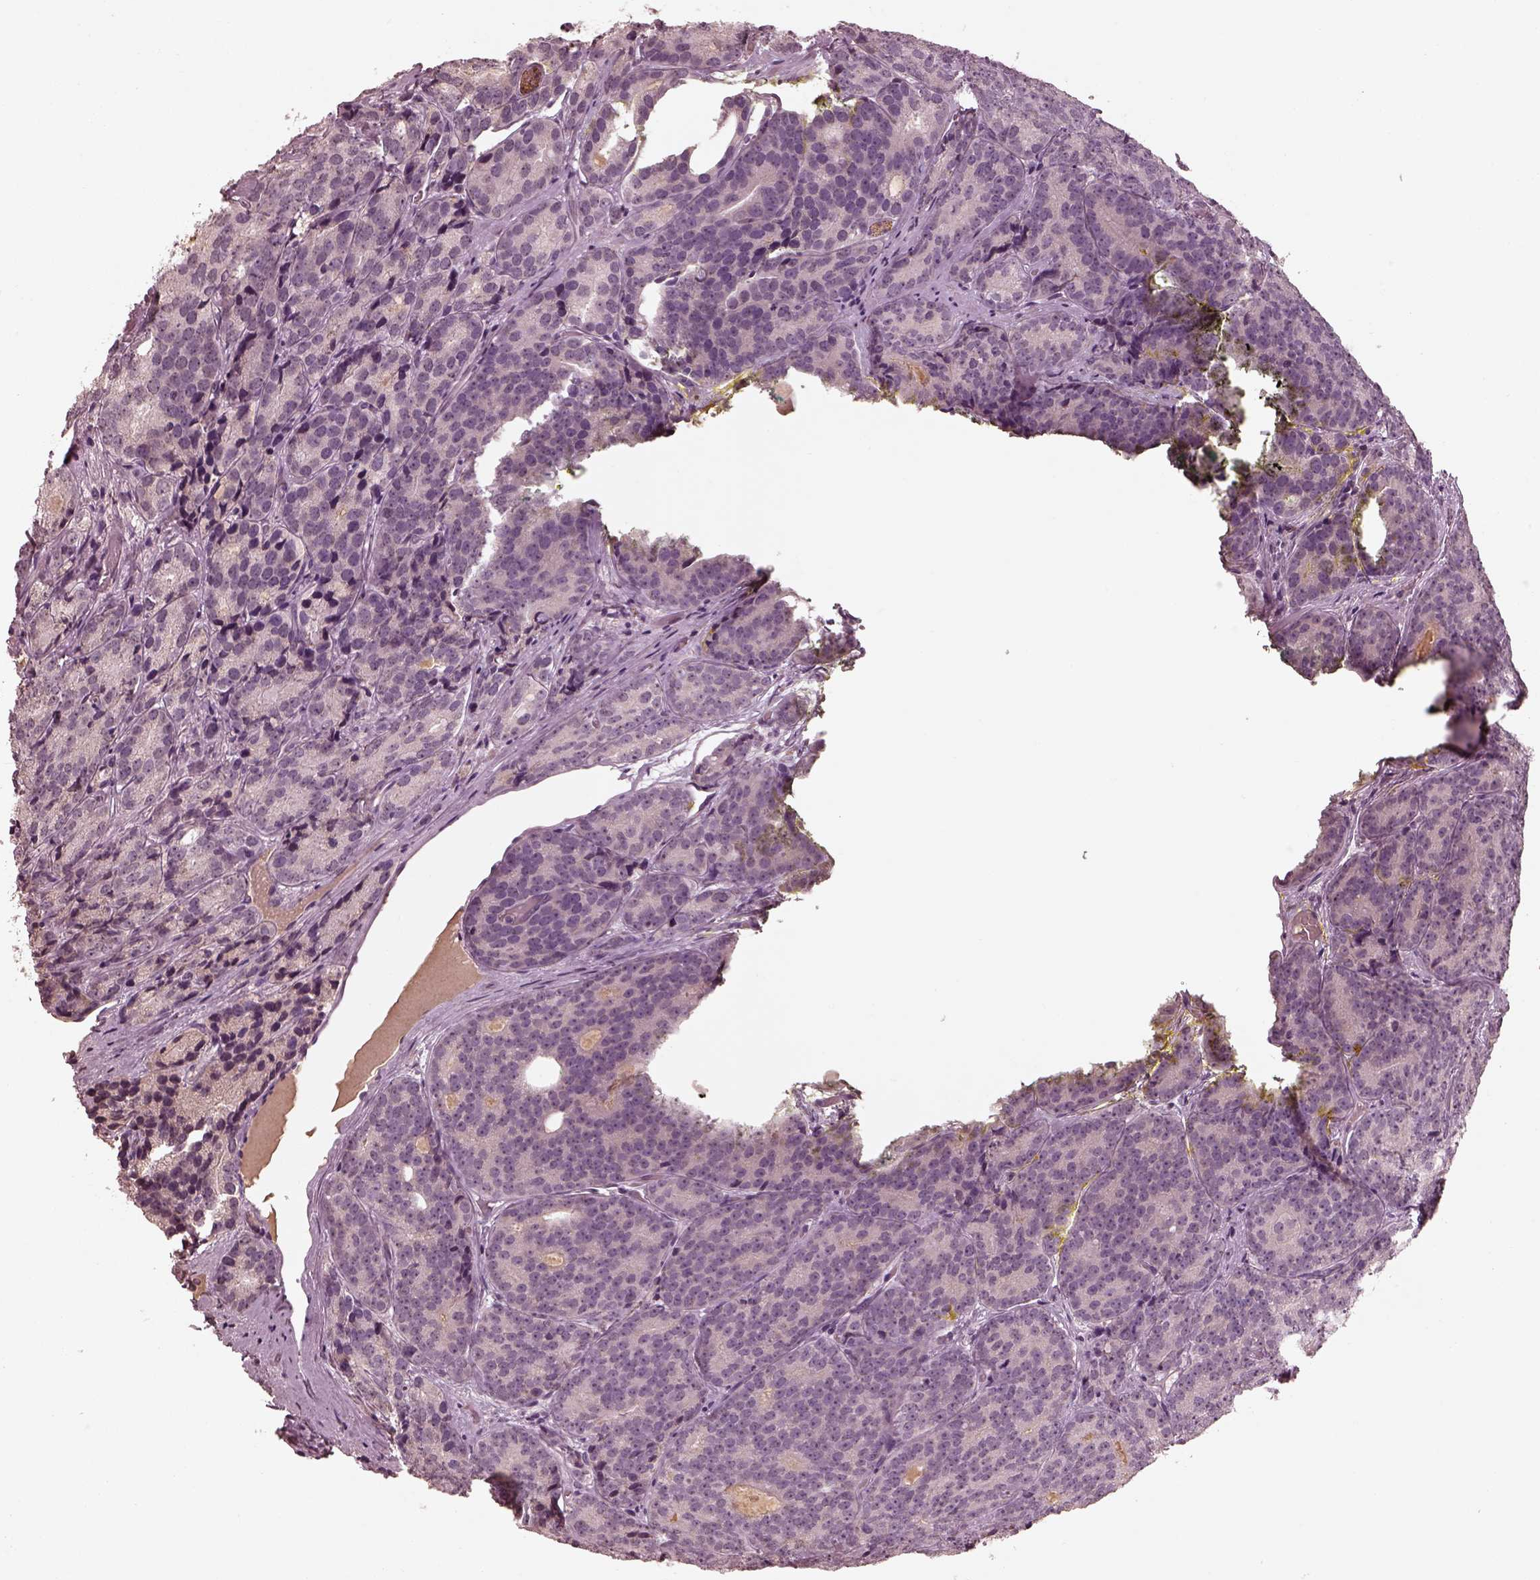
{"staining": {"intensity": "negative", "quantity": "none", "location": "none"}, "tissue": "prostate cancer", "cell_type": "Tumor cells", "image_type": "cancer", "snomed": [{"axis": "morphology", "description": "Adenocarcinoma, NOS"}, {"axis": "topography", "description": "Prostate"}], "caption": "This is an immunohistochemistry histopathology image of human prostate cancer (adenocarcinoma). There is no positivity in tumor cells.", "gene": "CALR3", "patient": {"sex": "male", "age": 71}}